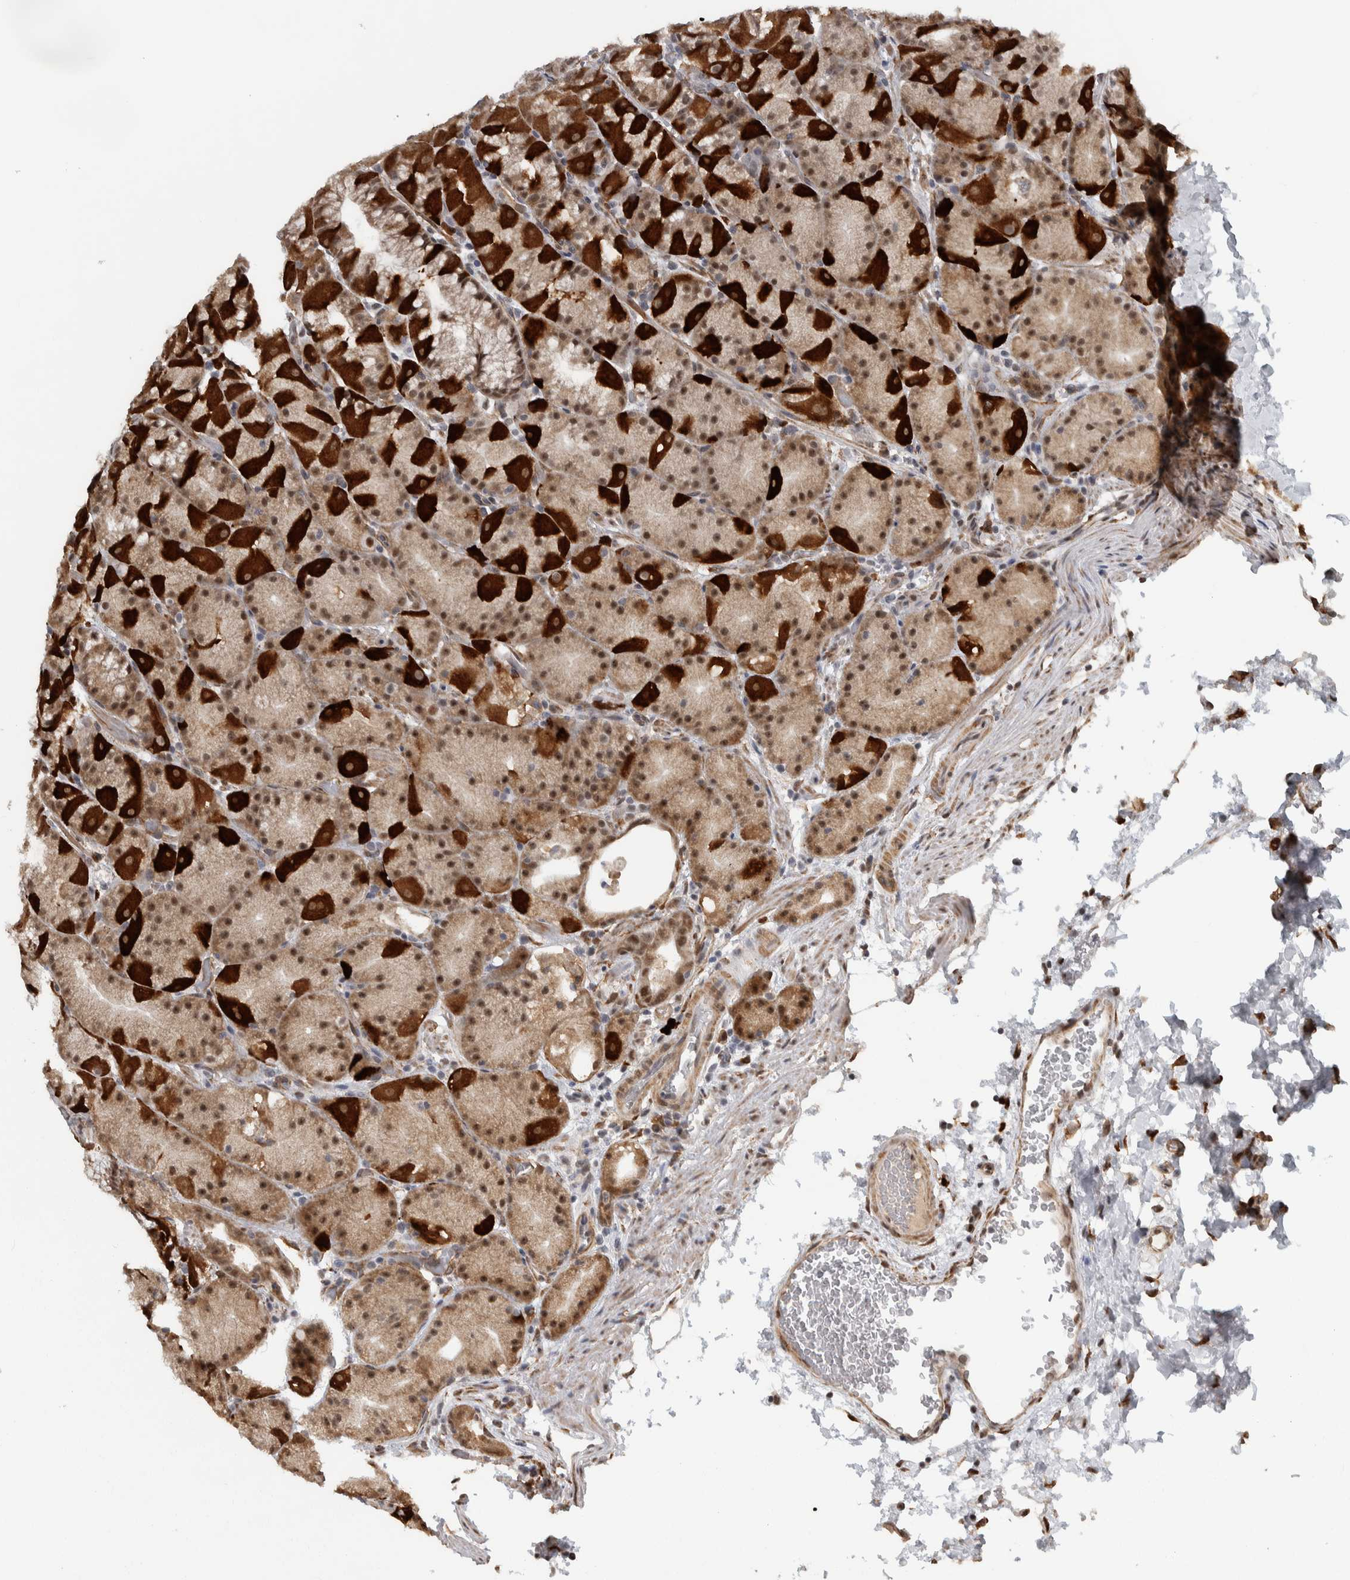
{"staining": {"intensity": "strong", "quantity": "25%-75%", "location": "cytoplasmic/membranous,nuclear"}, "tissue": "stomach", "cell_type": "Glandular cells", "image_type": "normal", "snomed": [{"axis": "morphology", "description": "Normal tissue, NOS"}, {"axis": "topography", "description": "Stomach, upper"}, {"axis": "topography", "description": "Stomach"}], "caption": "About 25%-75% of glandular cells in normal stomach exhibit strong cytoplasmic/membranous,nuclear protein expression as visualized by brown immunohistochemical staining.", "gene": "DDX42", "patient": {"sex": "male", "age": 48}}